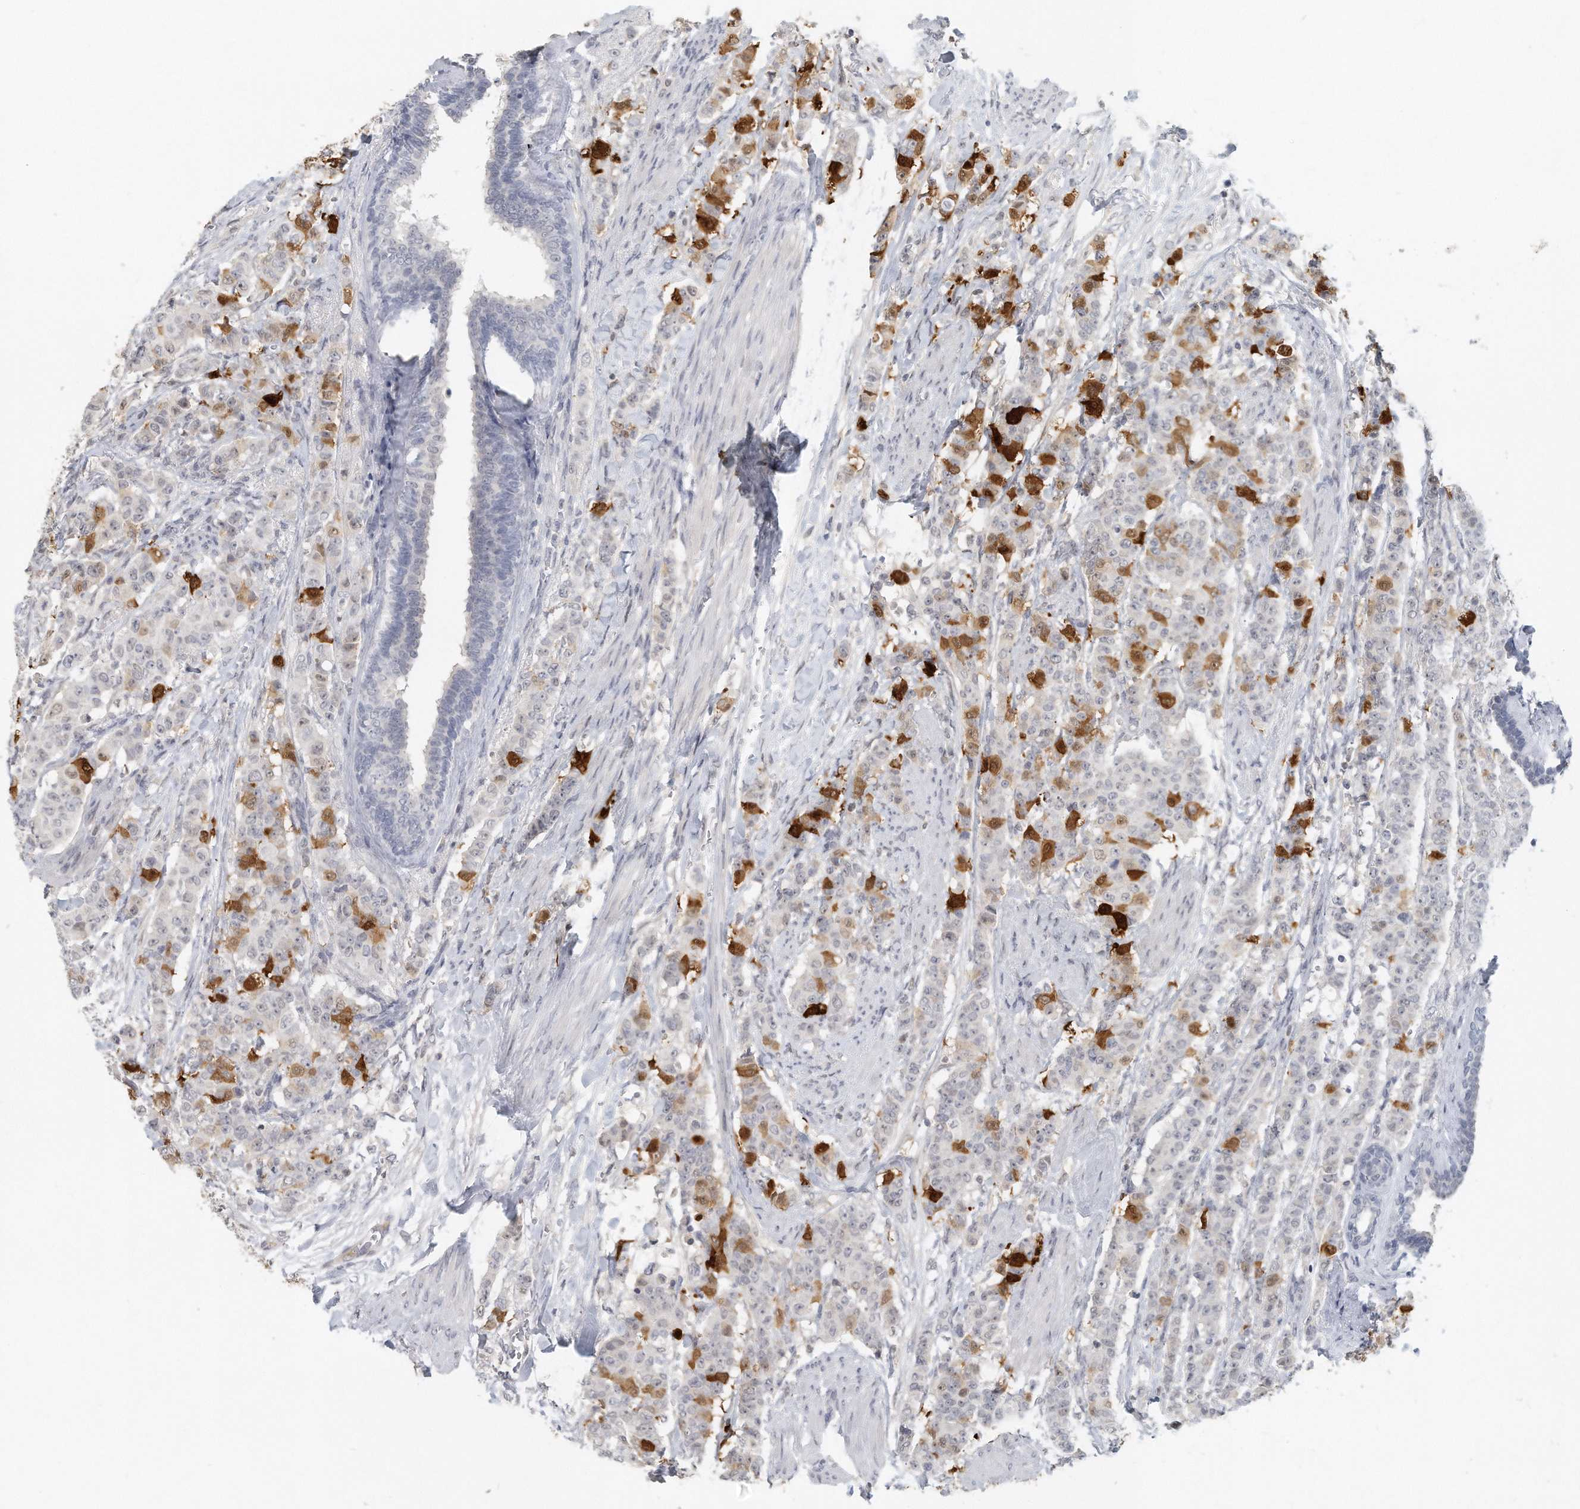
{"staining": {"intensity": "strong", "quantity": "<25%", "location": "cytoplasmic/membranous"}, "tissue": "breast cancer", "cell_type": "Tumor cells", "image_type": "cancer", "snomed": [{"axis": "morphology", "description": "Duct carcinoma"}, {"axis": "topography", "description": "Breast"}], "caption": "Protein analysis of breast cancer tissue demonstrates strong cytoplasmic/membranous staining in about <25% of tumor cells.", "gene": "DDX43", "patient": {"sex": "female", "age": 40}}